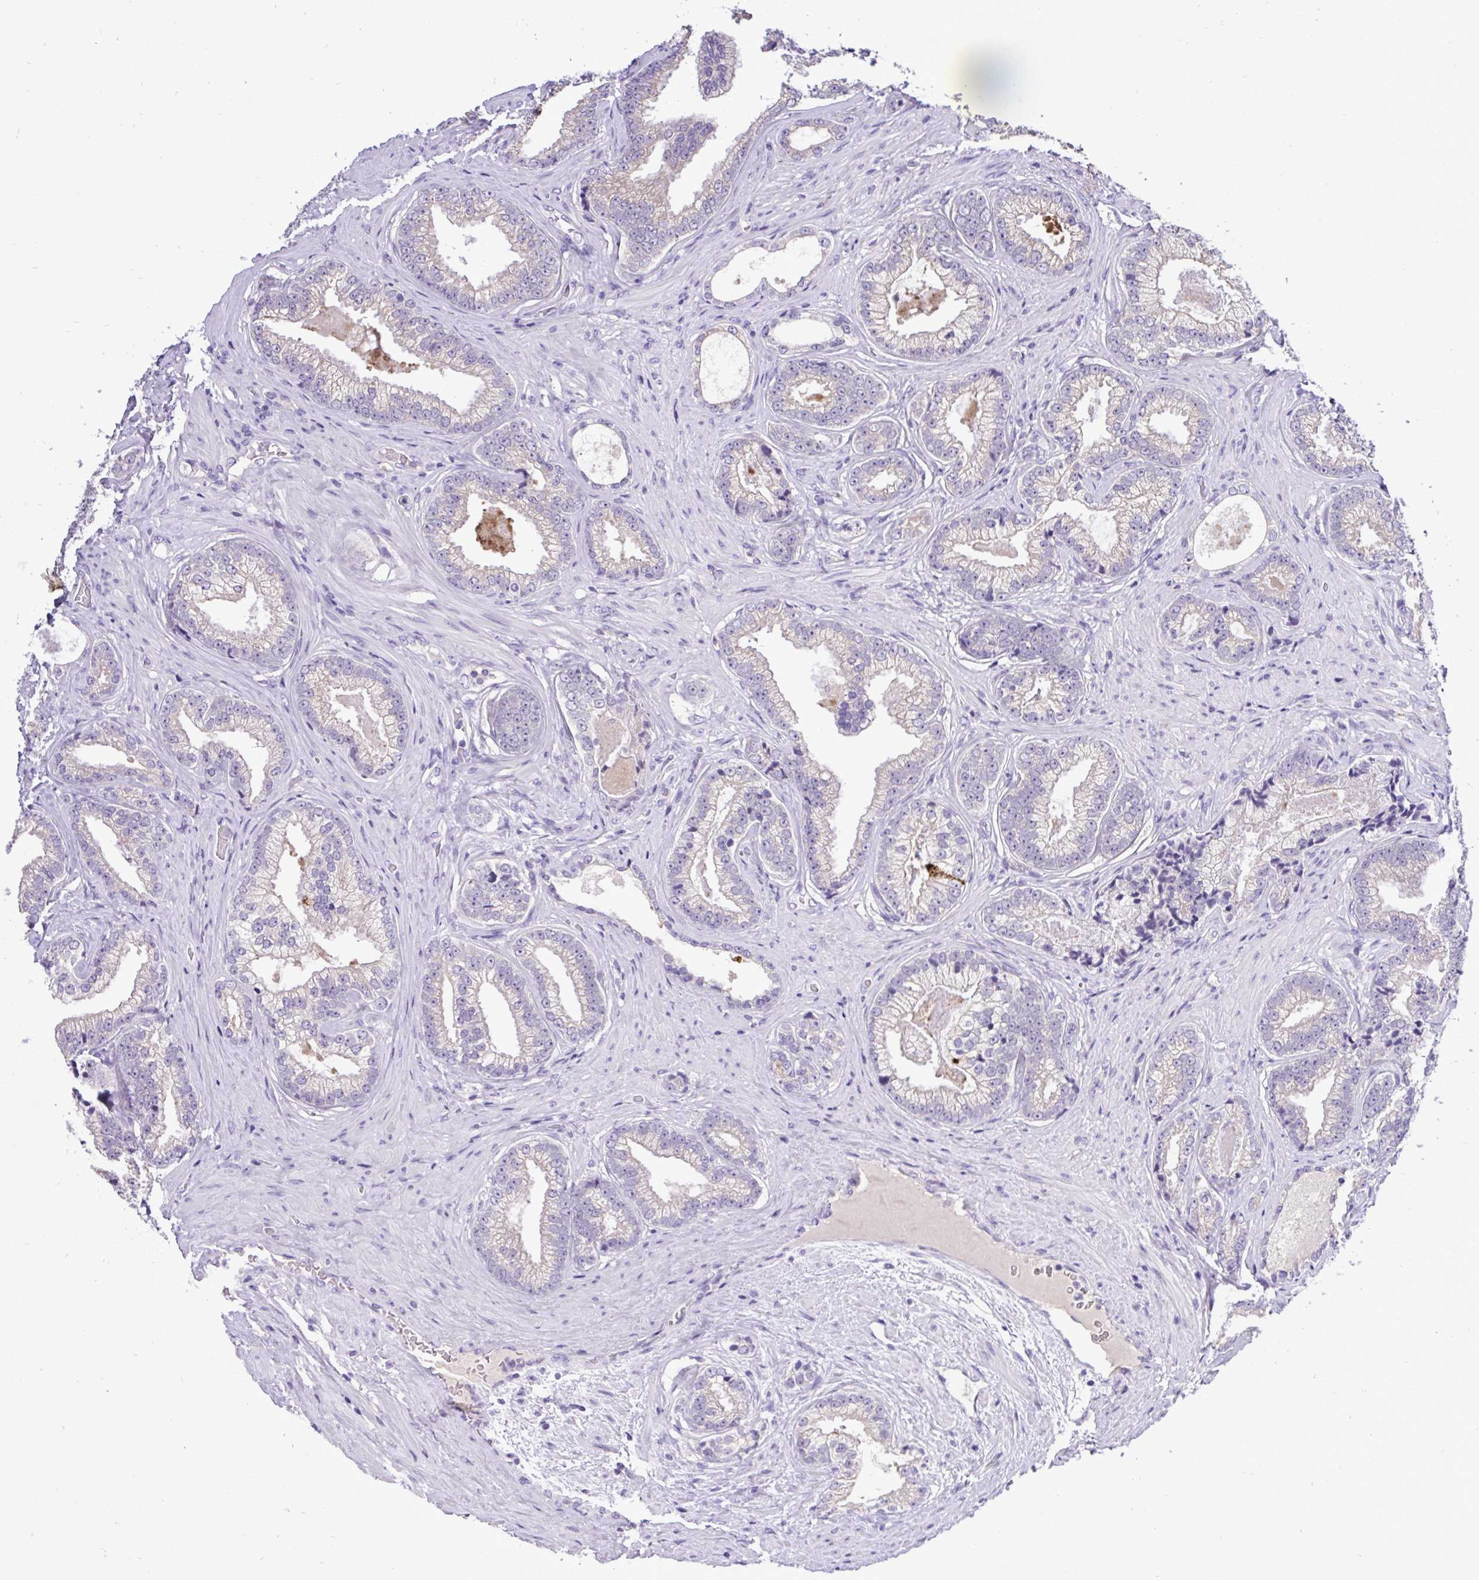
{"staining": {"intensity": "negative", "quantity": "none", "location": "none"}, "tissue": "prostate cancer", "cell_type": "Tumor cells", "image_type": "cancer", "snomed": [{"axis": "morphology", "description": "Adenocarcinoma, Low grade"}, {"axis": "topography", "description": "Prostate"}], "caption": "The micrograph exhibits no significant expression in tumor cells of adenocarcinoma (low-grade) (prostate). (Immunohistochemistry, brightfield microscopy, high magnification).", "gene": "ST8SIA2", "patient": {"sex": "male", "age": 61}}